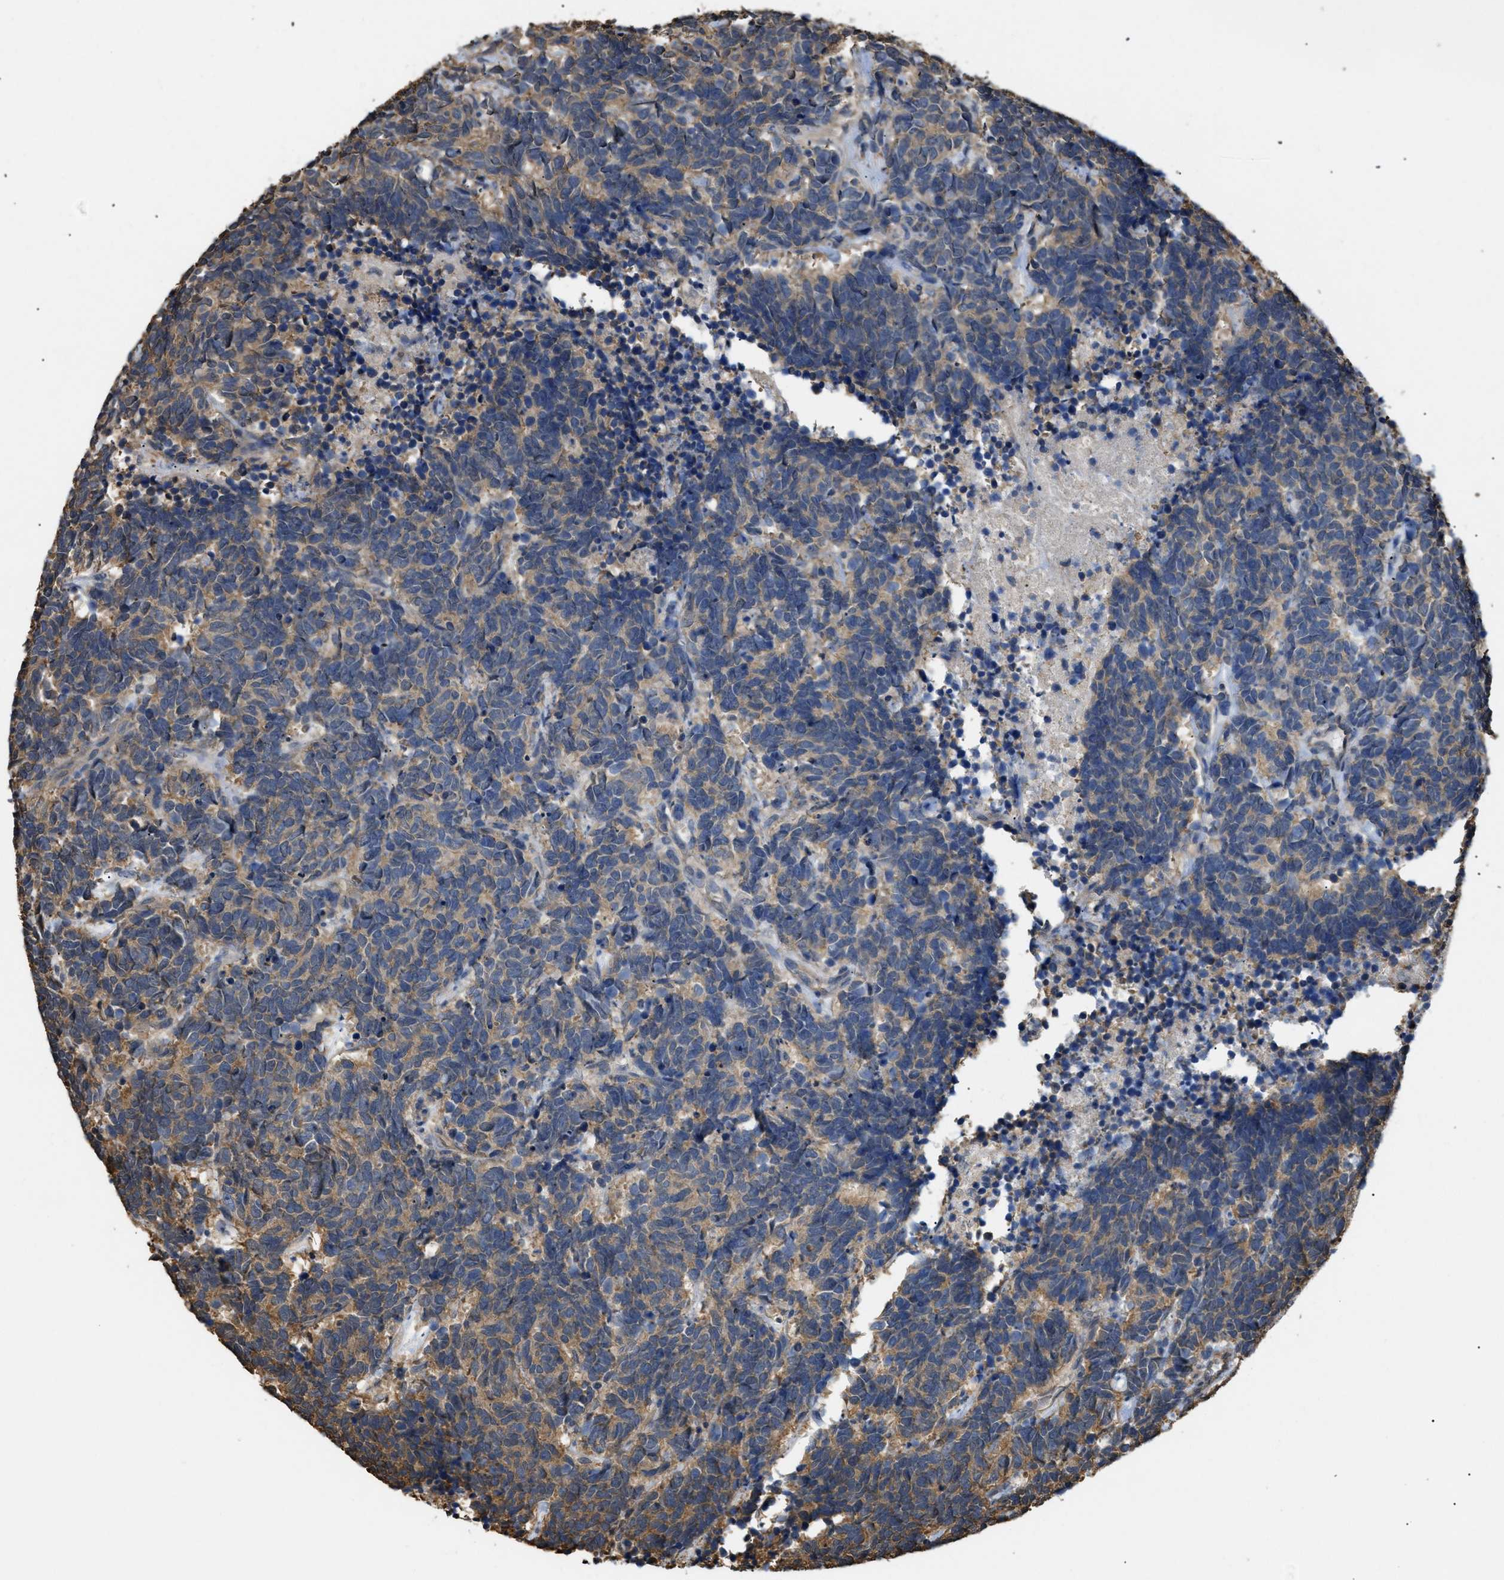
{"staining": {"intensity": "weak", "quantity": ">75%", "location": "cytoplasmic/membranous"}, "tissue": "carcinoid", "cell_type": "Tumor cells", "image_type": "cancer", "snomed": [{"axis": "morphology", "description": "Carcinoma, NOS"}, {"axis": "morphology", "description": "Carcinoid, malignant, NOS"}, {"axis": "topography", "description": "Urinary bladder"}], "caption": "Immunohistochemical staining of human carcinoid displays low levels of weak cytoplasmic/membranous protein positivity in approximately >75% of tumor cells.", "gene": "CALM1", "patient": {"sex": "male", "age": 57}}